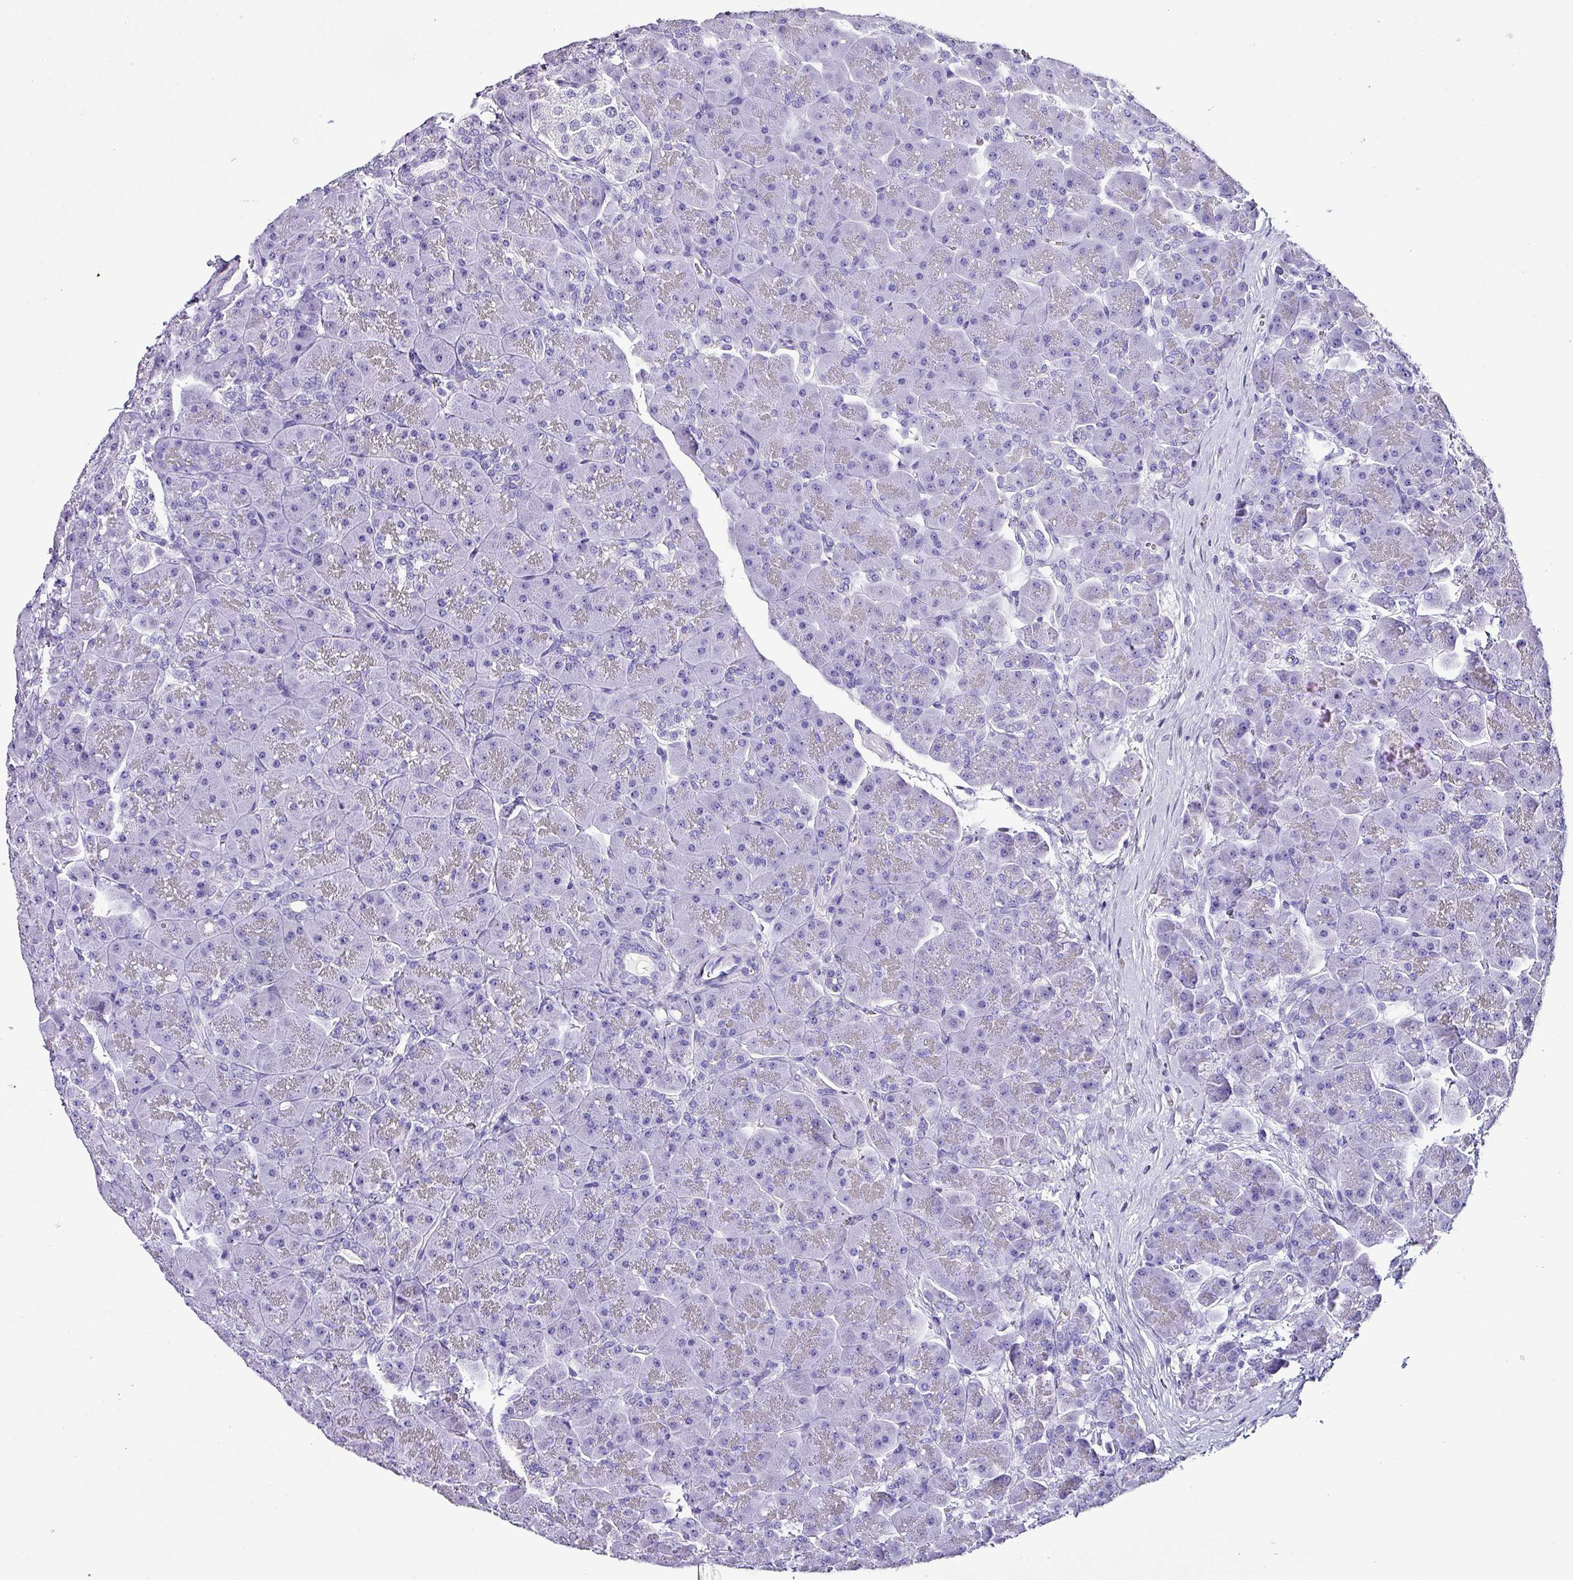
{"staining": {"intensity": "negative", "quantity": "none", "location": "none"}, "tissue": "pancreas", "cell_type": "Exocrine glandular cells", "image_type": "normal", "snomed": [{"axis": "morphology", "description": "Normal tissue, NOS"}, {"axis": "topography", "description": "Pancreas"}], "caption": "A high-resolution image shows immunohistochemistry staining of unremarkable pancreas, which exhibits no significant expression in exocrine glandular cells.", "gene": "KRT6A", "patient": {"sex": "male", "age": 66}}